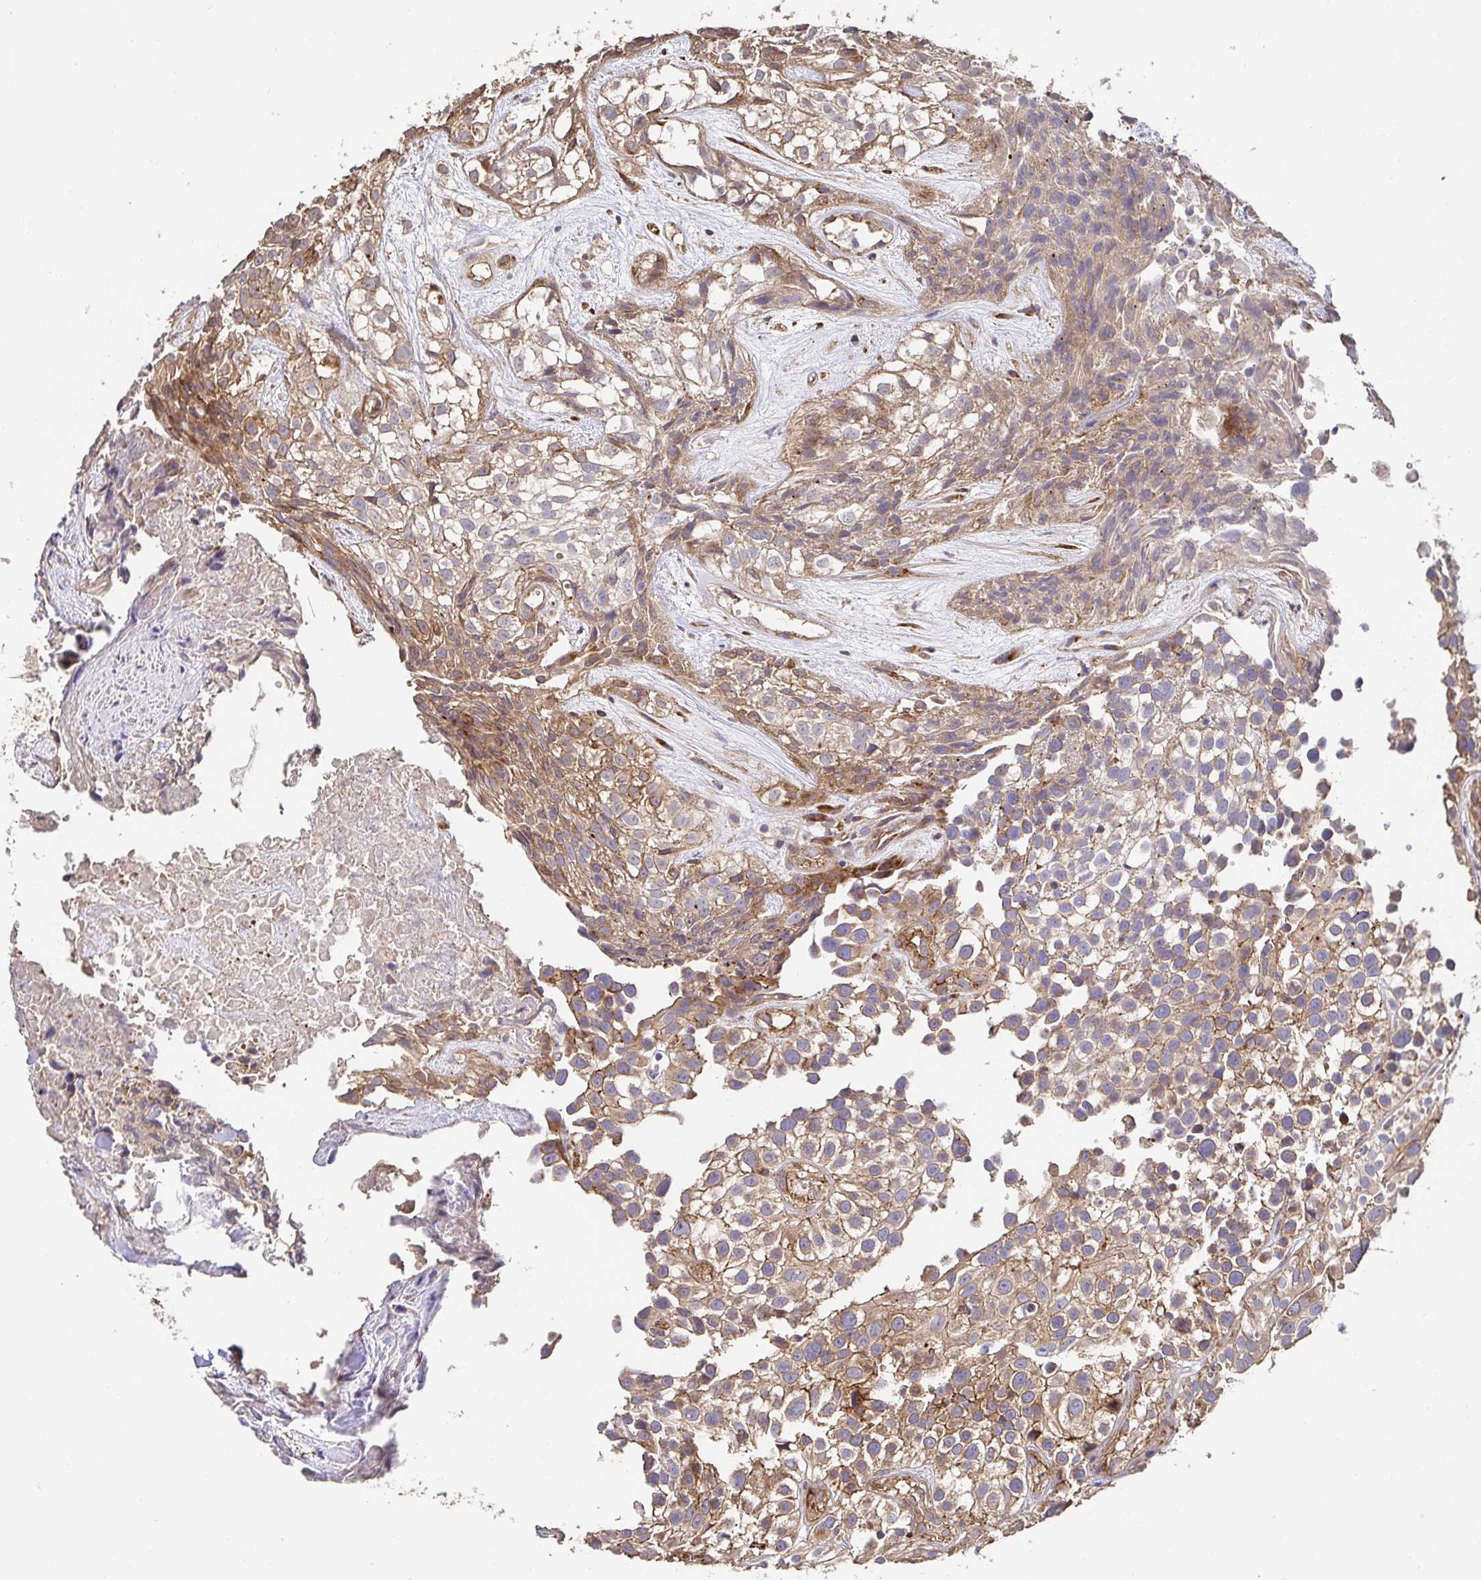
{"staining": {"intensity": "moderate", "quantity": ">75%", "location": "cytoplasmic/membranous"}, "tissue": "urothelial cancer", "cell_type": "Tumor cells", "image_type": "cancer", "snomed": [{"axis": "morphology", "description": "Urothelial carcinoma, High grade"}, {"axis": "topography", "description": "Urinary bladder"}], "caption": "Immunohistochemical staining of urothelial carcinoma (high-grade) exhibits medium levels of moderate cytoplasmic/membranous positivity in approximately >75% of tumor cells.", "gene": "APBB1", "patient": {"sex": "male", "age": 56}}